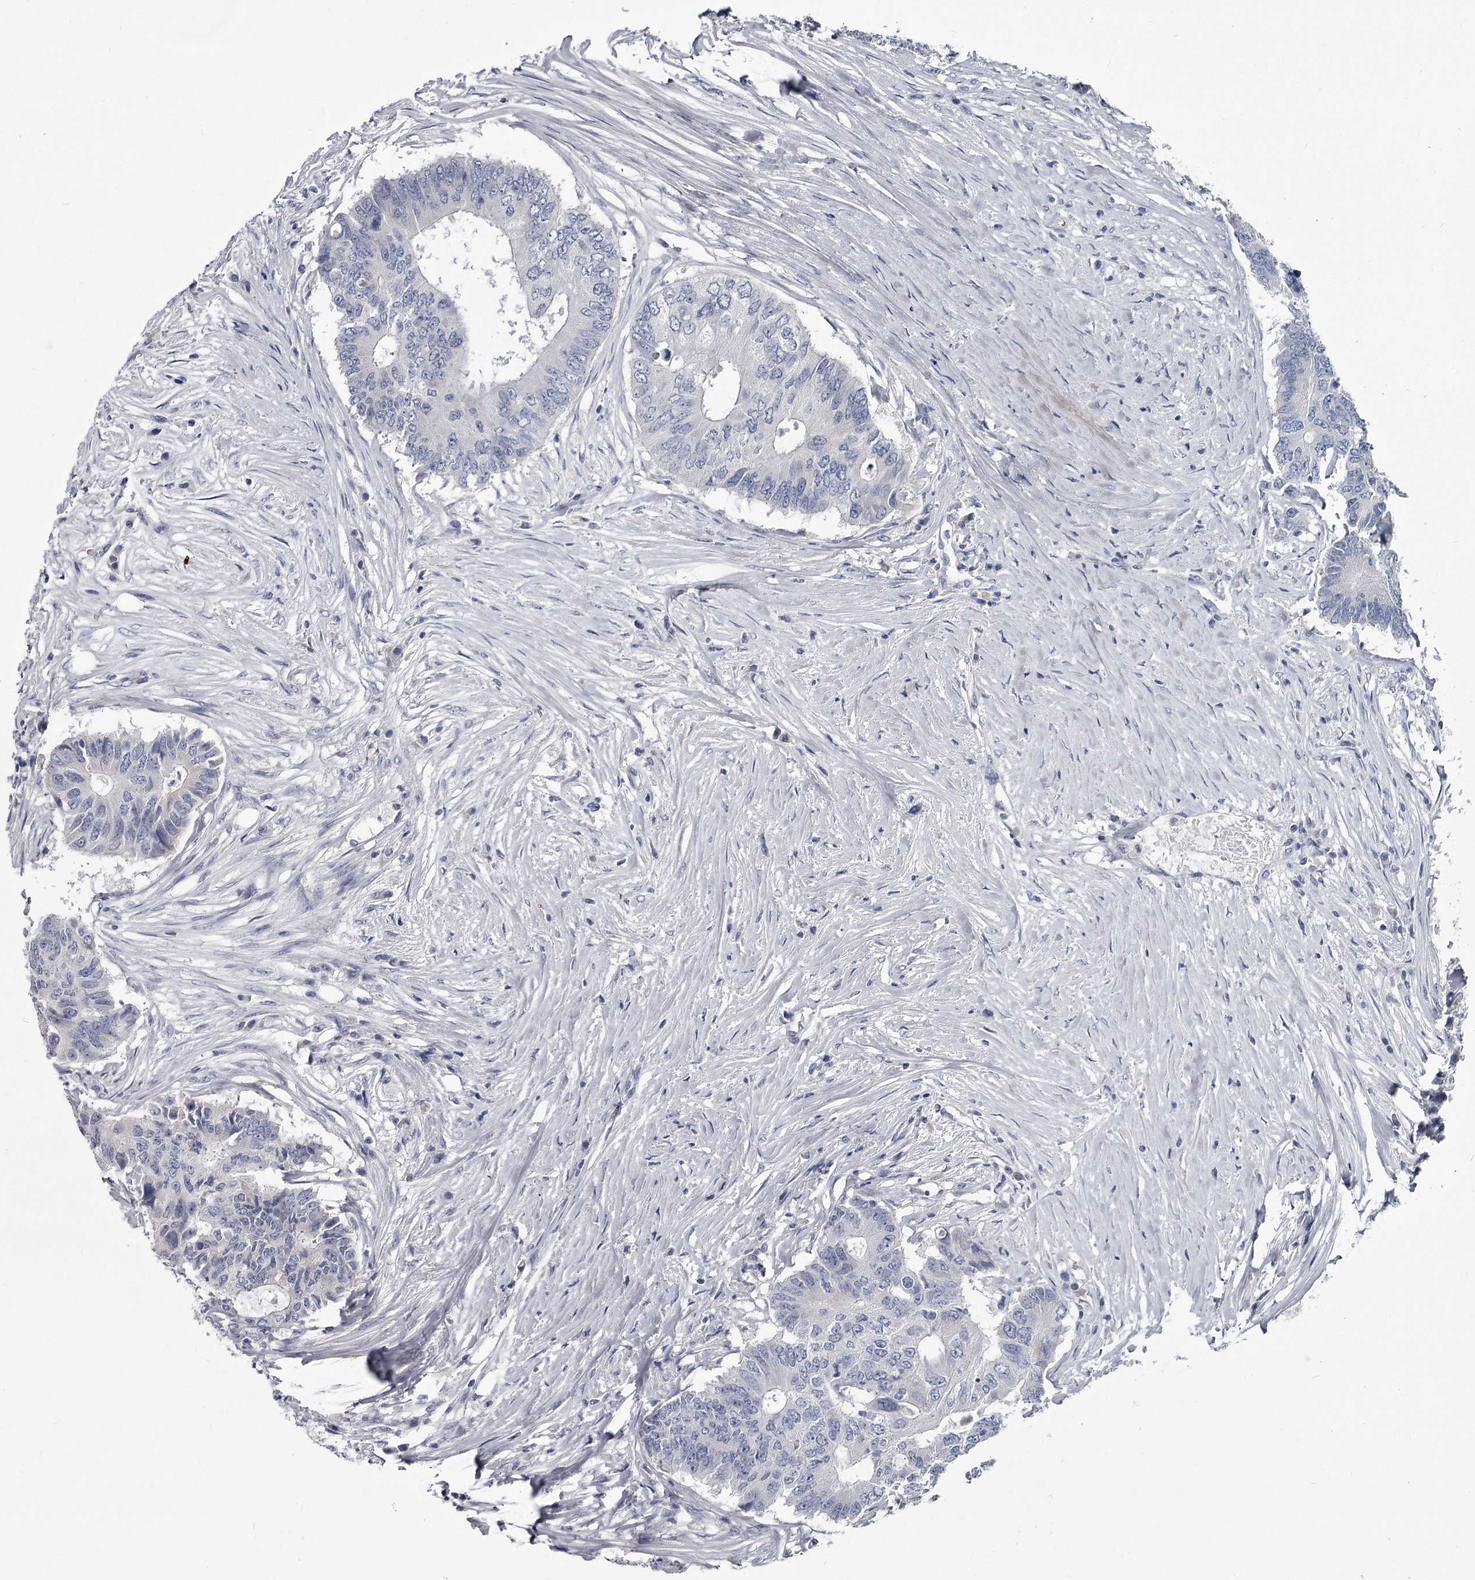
{"staining": {"intensity": "negative", "quantity": "none", "location": "none"}, "tissue": "colorectal cancer", "cell_type": "Tumor cells", "image_type": "cancer", "snomed": [{"axis": "morphology", "description": "Adenocarcinoma, NOS"}, {"axis": "topography", "description": "Colon"}], "caption": "Immunohistochemical staining of colorectal cancer (adenocarcinoma) demonstrates no significant positivity in tumor cells.", "gene": "DAO", "patient": {"sex": "male", "age": 71}}